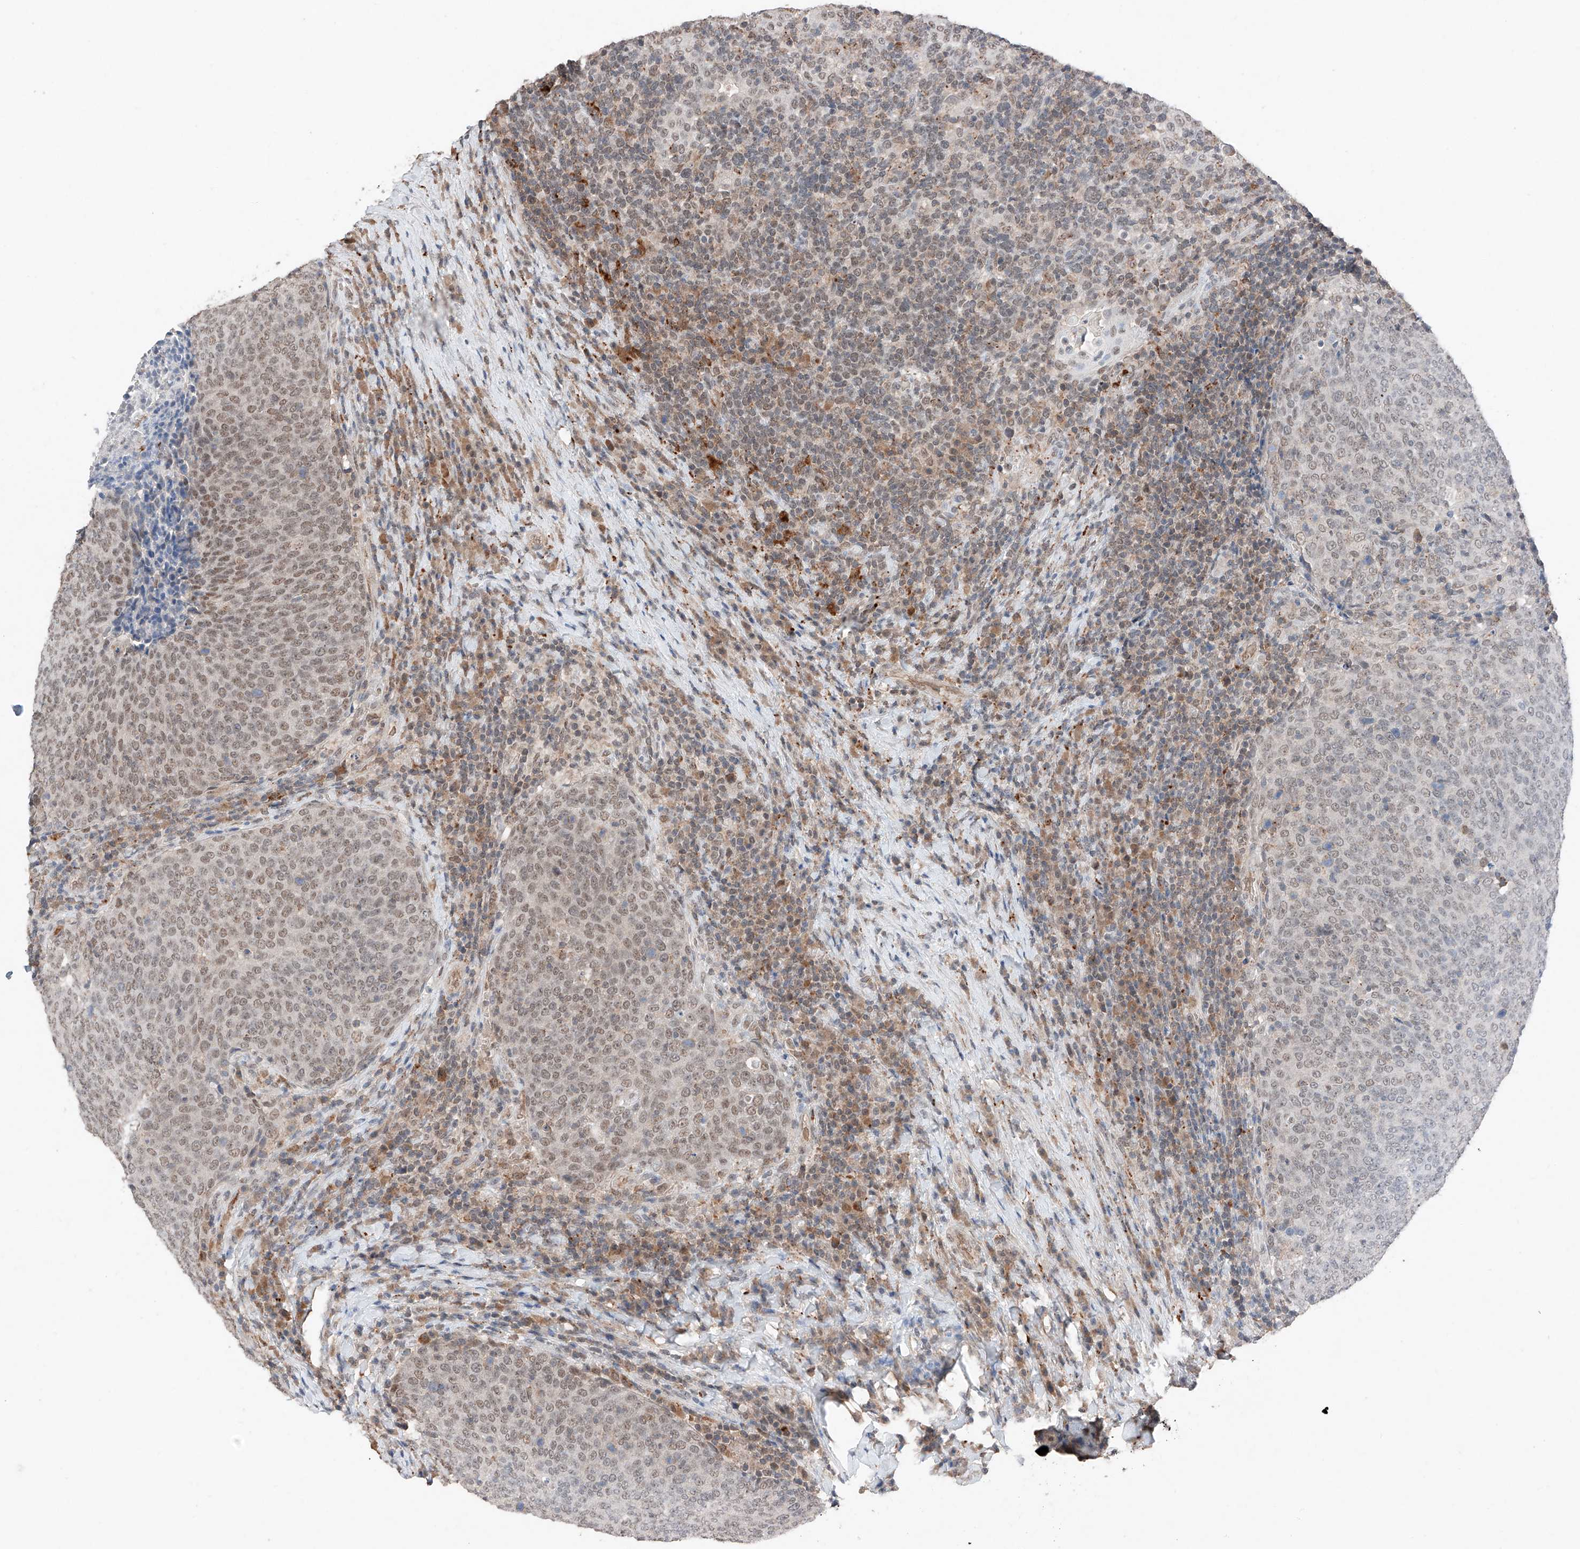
{"staining": {"intensity": "weak", "quantity": ">75%", "location": "nuclear"}, "tissue": "head and neck cancer", "cell_type": "Tumor cells", "image_type": "cancer", "snomed": [{"axis": "morphology", "description": "Squamous cell carcinoma, NOS"}, {"axis": "morphology", "description": "Squamous cell carcinoma, metastatic, NOS"}, {"axis": "topography", "description": "Lymph node"}, {"axis": "topography", "description": "Head-Neck"}], "caption": "Protein expression analysis of head and neck squamous cell carcinoma displays weak nuclear staining in approximately >75% of tumor cells.", "gene": "TBX4", "patient": {"sex": "male", "age": 62}}